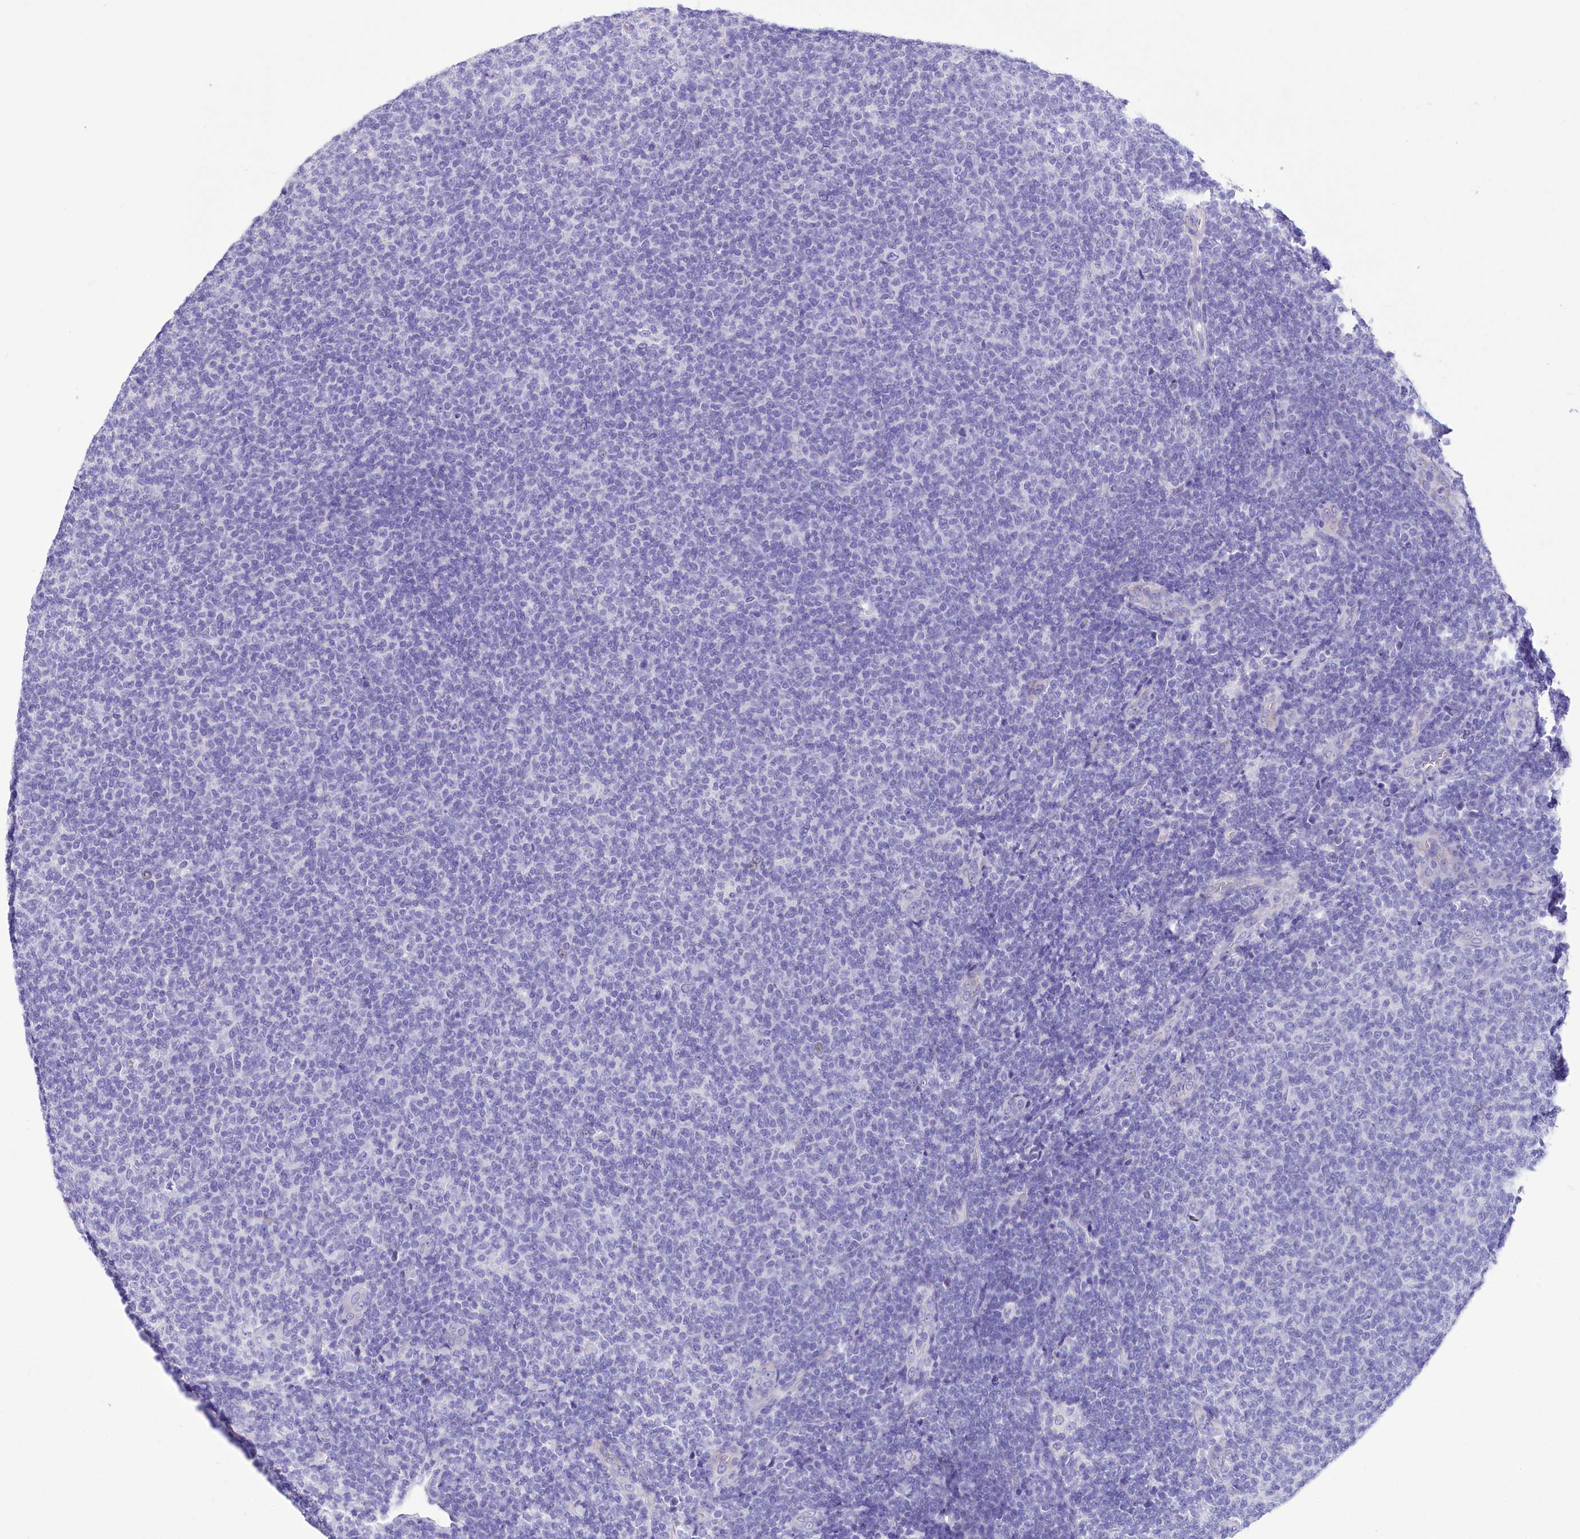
{"staining": {"intensity": "negative", "quantity": "none", "location": "none"}, "tissue": "lymphoma", "cell_type": "Tumor cells", "image_type": "cancer", "snomed": [{"axis": "morphology", "description": "Malignant lymphoma, non-Hodgkin's type, Low grade"}, {"axis": "topography", "description": "Lymph node"}], "caption": "An IHC photomicrograph of lymphoma is shown. There is no staining in tumor cells of lymphoma. Brightfield microscopy of IHC stained with DAB (brown) and hematoxylin (blue), captured at high magnification.", "gene": "TTC36", "patient": {"sex": "male", "age": 66}}